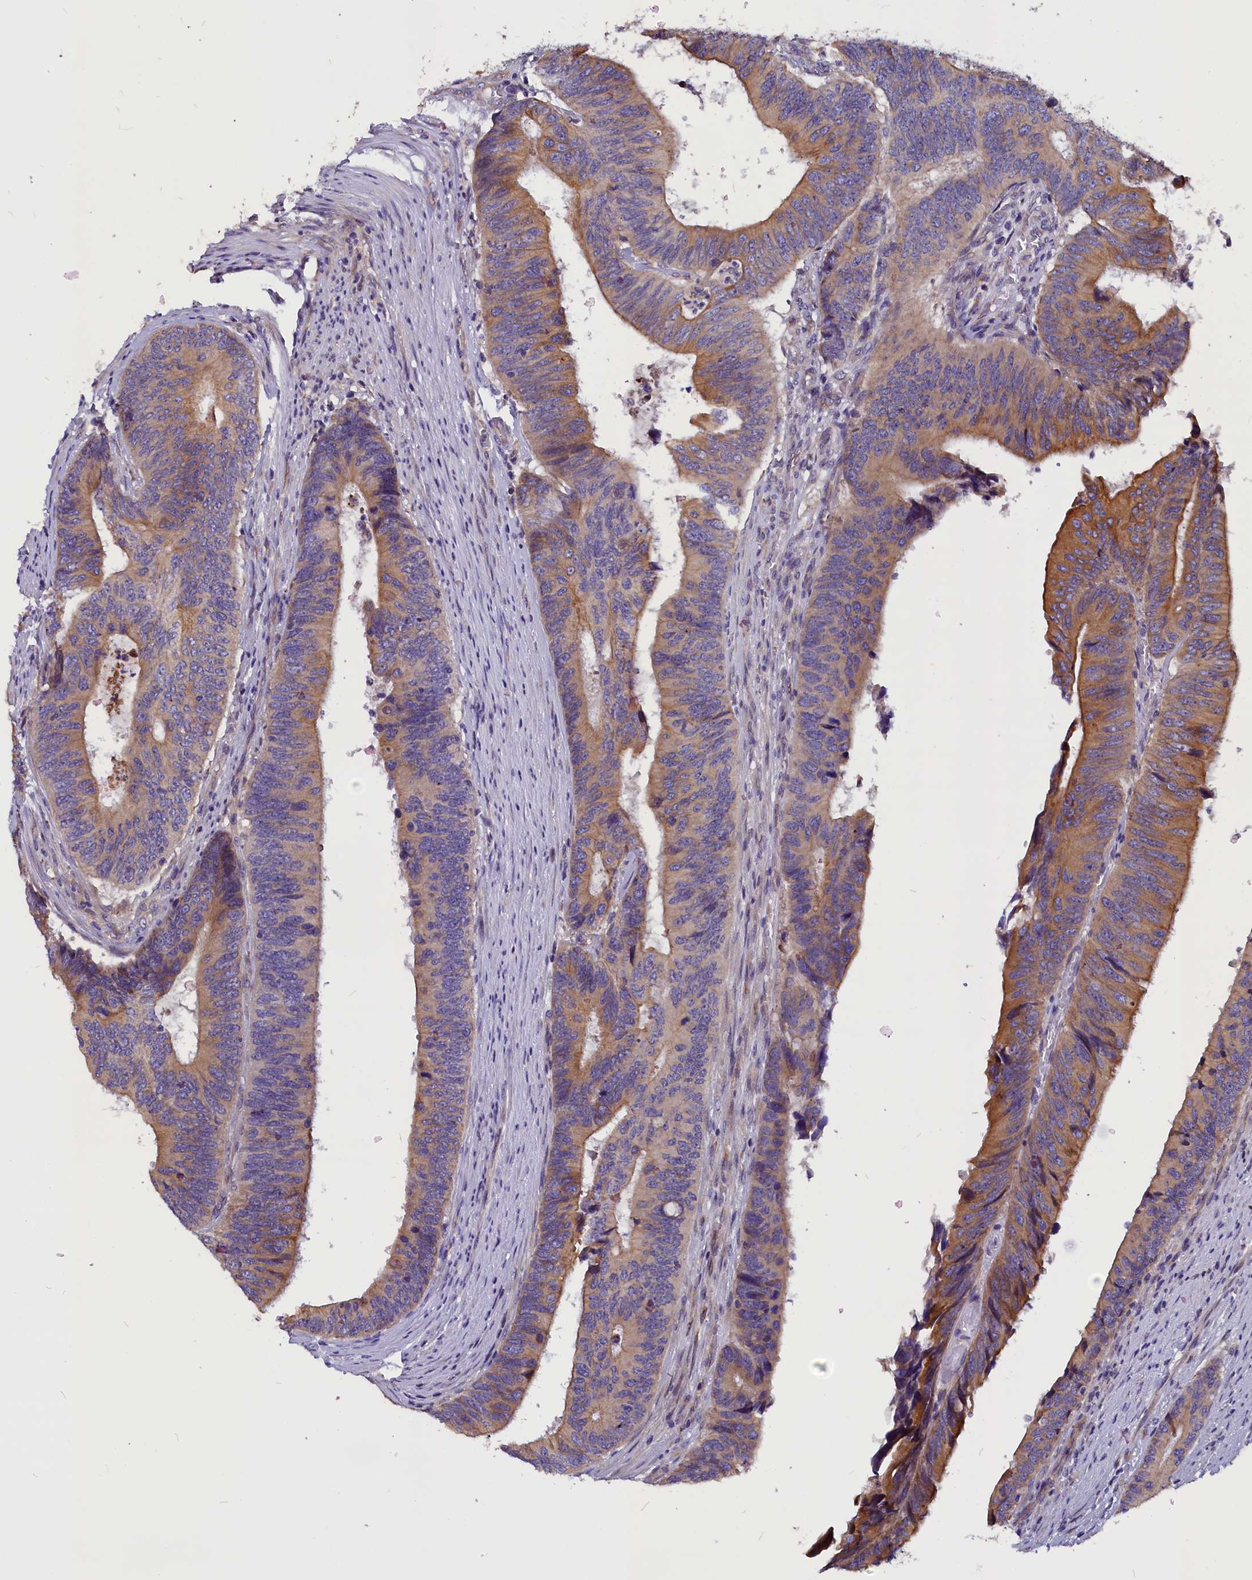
{"staining": {"intensity": "moderate", "quantity": "25%-75%", "location": "cytoplasmic/membranous"}, "tissue": "colorectal cancer", "cell_type": "Tumor cells", "image_type": "cancer", "snomed": [{"axis": "morphology", "description": "Adenocarcinoma, NOS"}, {"axis": "topography", "description": "Colon"}], "caption": "DAB immunohistochemical staining of adenocarcinoma (colorectal) shows moderate cytoplasmic/membranous protein positivity in about 25%-75% of tumor cells.", "gene": "CEP170", "patient": {"sex": "male", "age": 87}}